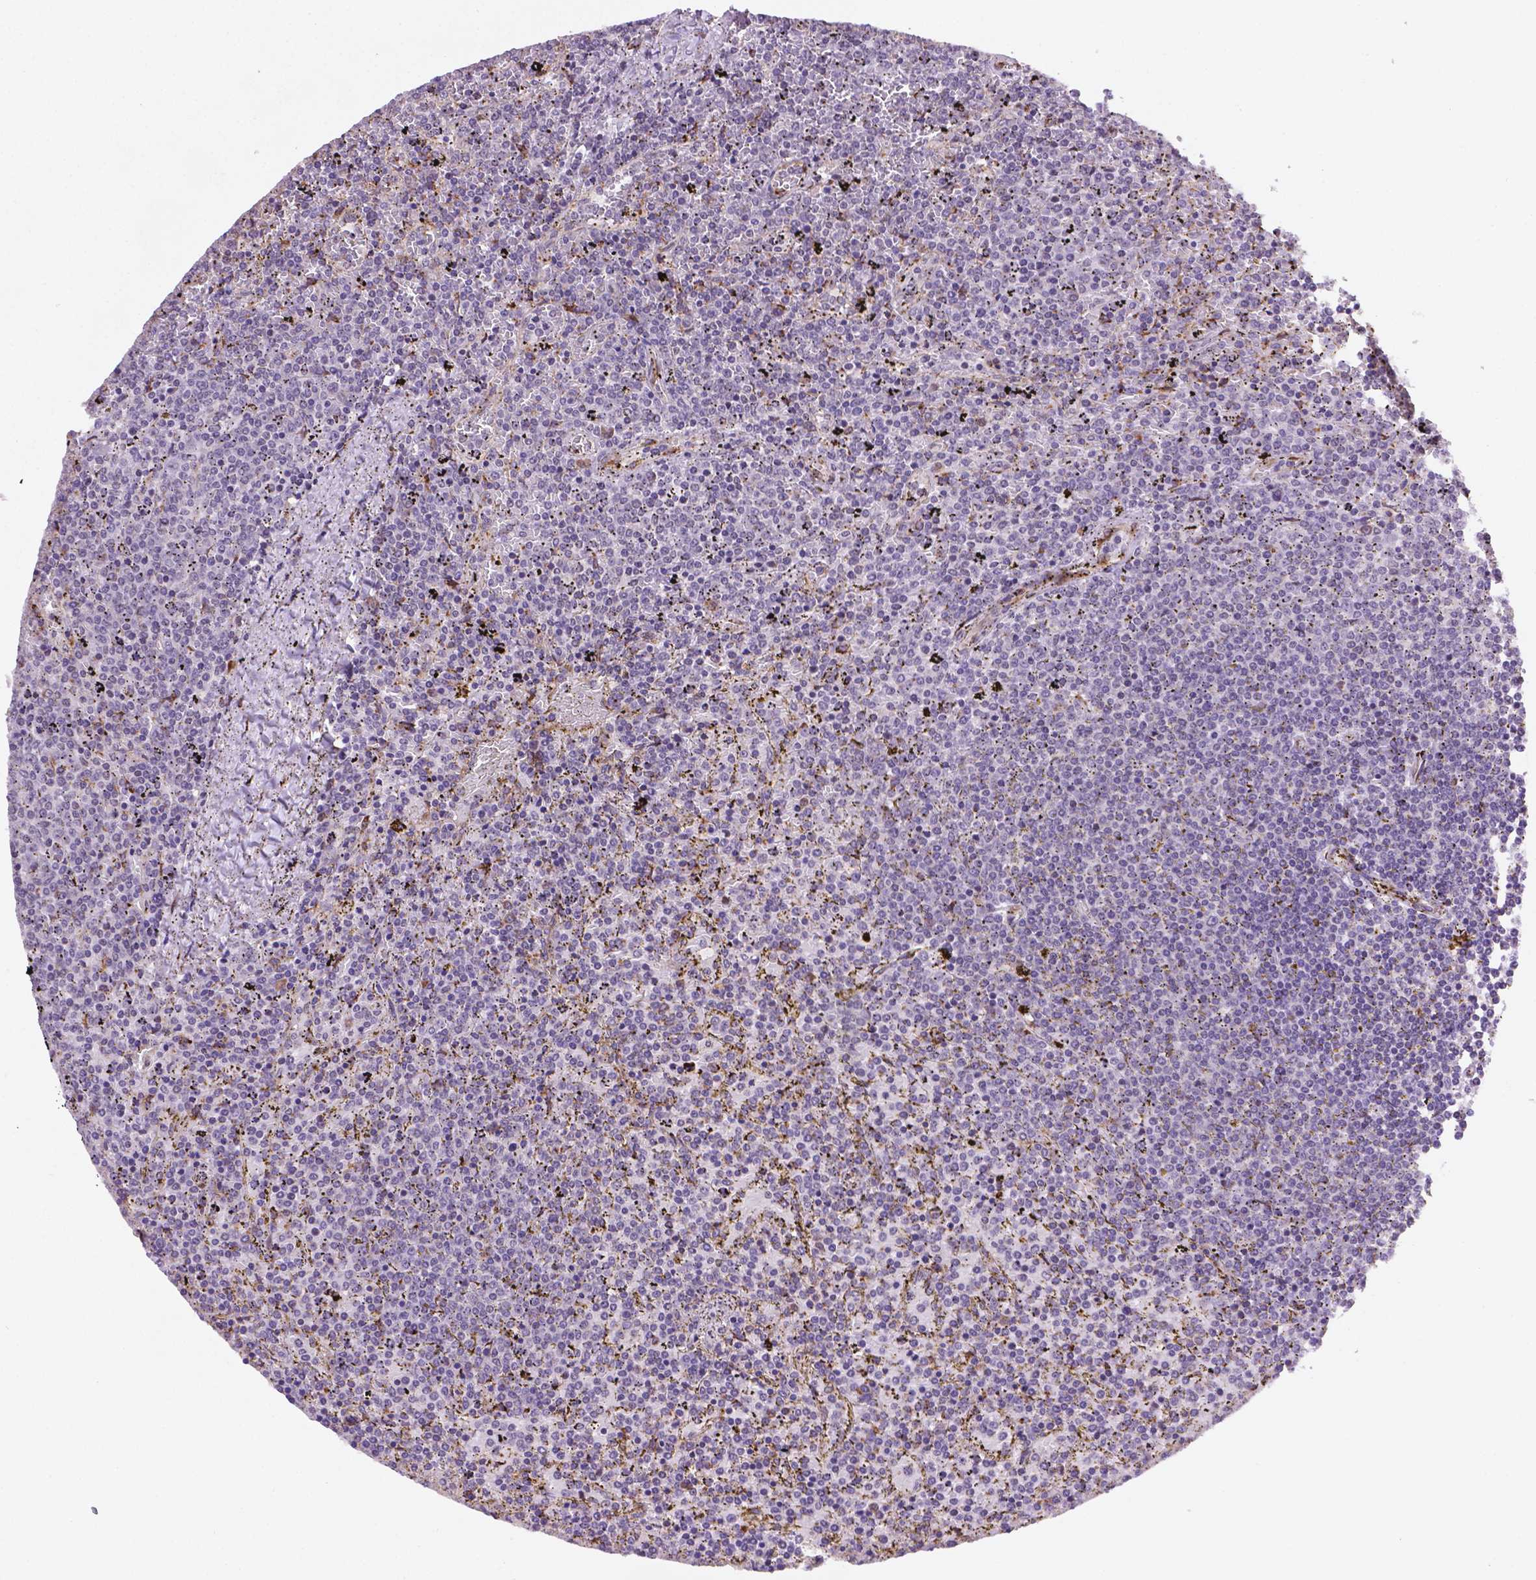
{"staining": {"intensity": "negative", "quantity": "none", "location": "none"}, "tissue": "lymphoma", "cell_type": "Tumor cells", "image_type": "cancer", "snomed": [{"axis": "morphology", "description": "Malignant lymphoma, non-Hodgkin's type, Low grade"}, {"axis": "topography", "description": "Spleen"}], "caption": "This is a photomicrograph of immunohistochemistry (IHC) staining of lymphoma, which shows no expression in tumor cells.", "gene": "FNIP1", "patient": {"sex": "female", "age": 77}}